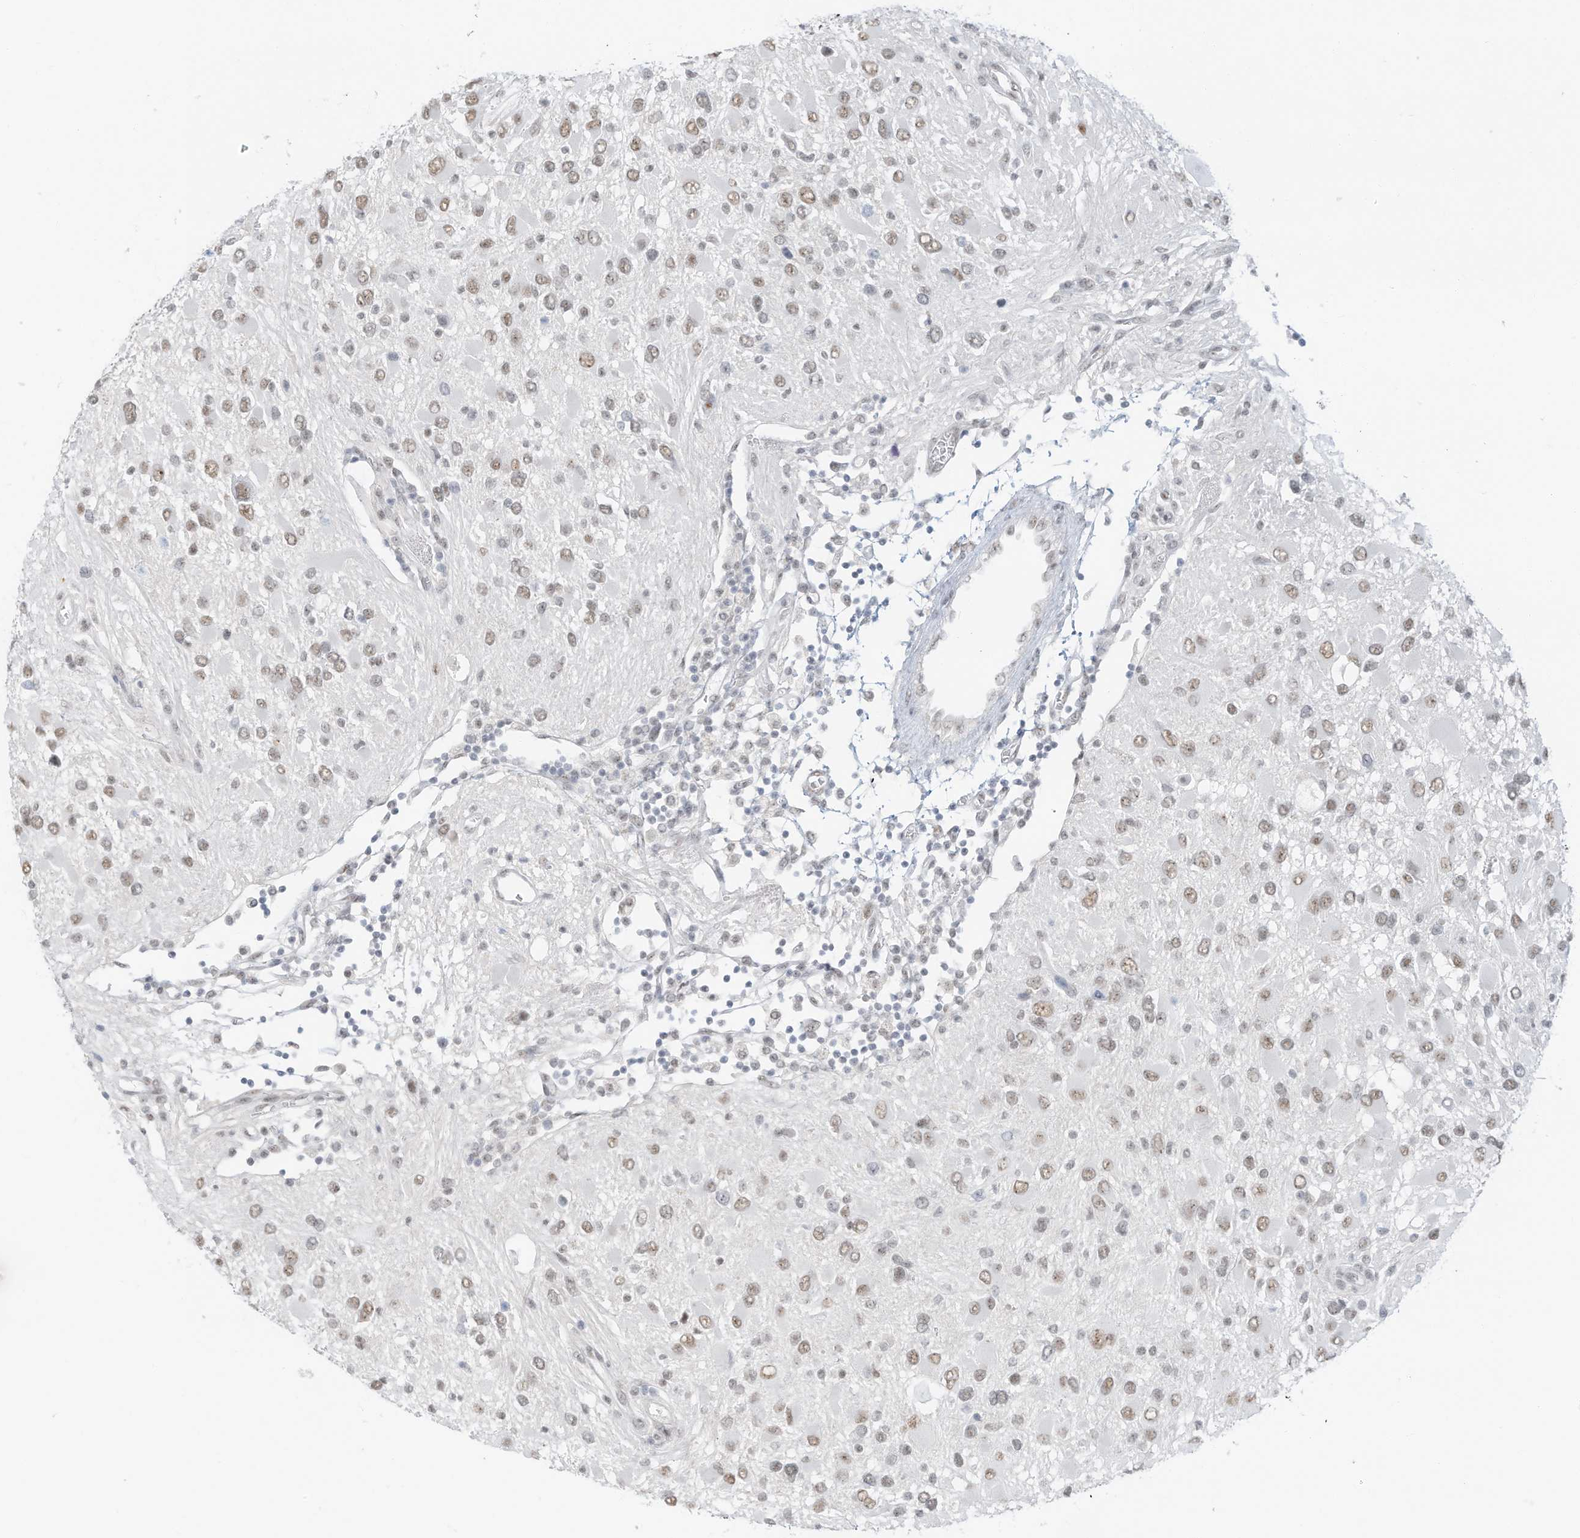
{"staining": {"intensity": "weak", "quantity": ">75%", "location": "nuclear"}, "tissue": "glioma", "cell_type": "Tumor cells", "image_type": "cancer", "snomed": [{"axis": "morphology", "description": "Glioma, malignant, High grade"}, {"axis": "topography", "description": "Brain"}], "caption": "Immunohistochemistry (IHC) histopathology image of human glioma stained for a protein (brown), which reveals low levels of weak nuclear expression in about >75% of tumor cells.", "gene": "PGC", "patient": {"sex": "male", "age": 53}}